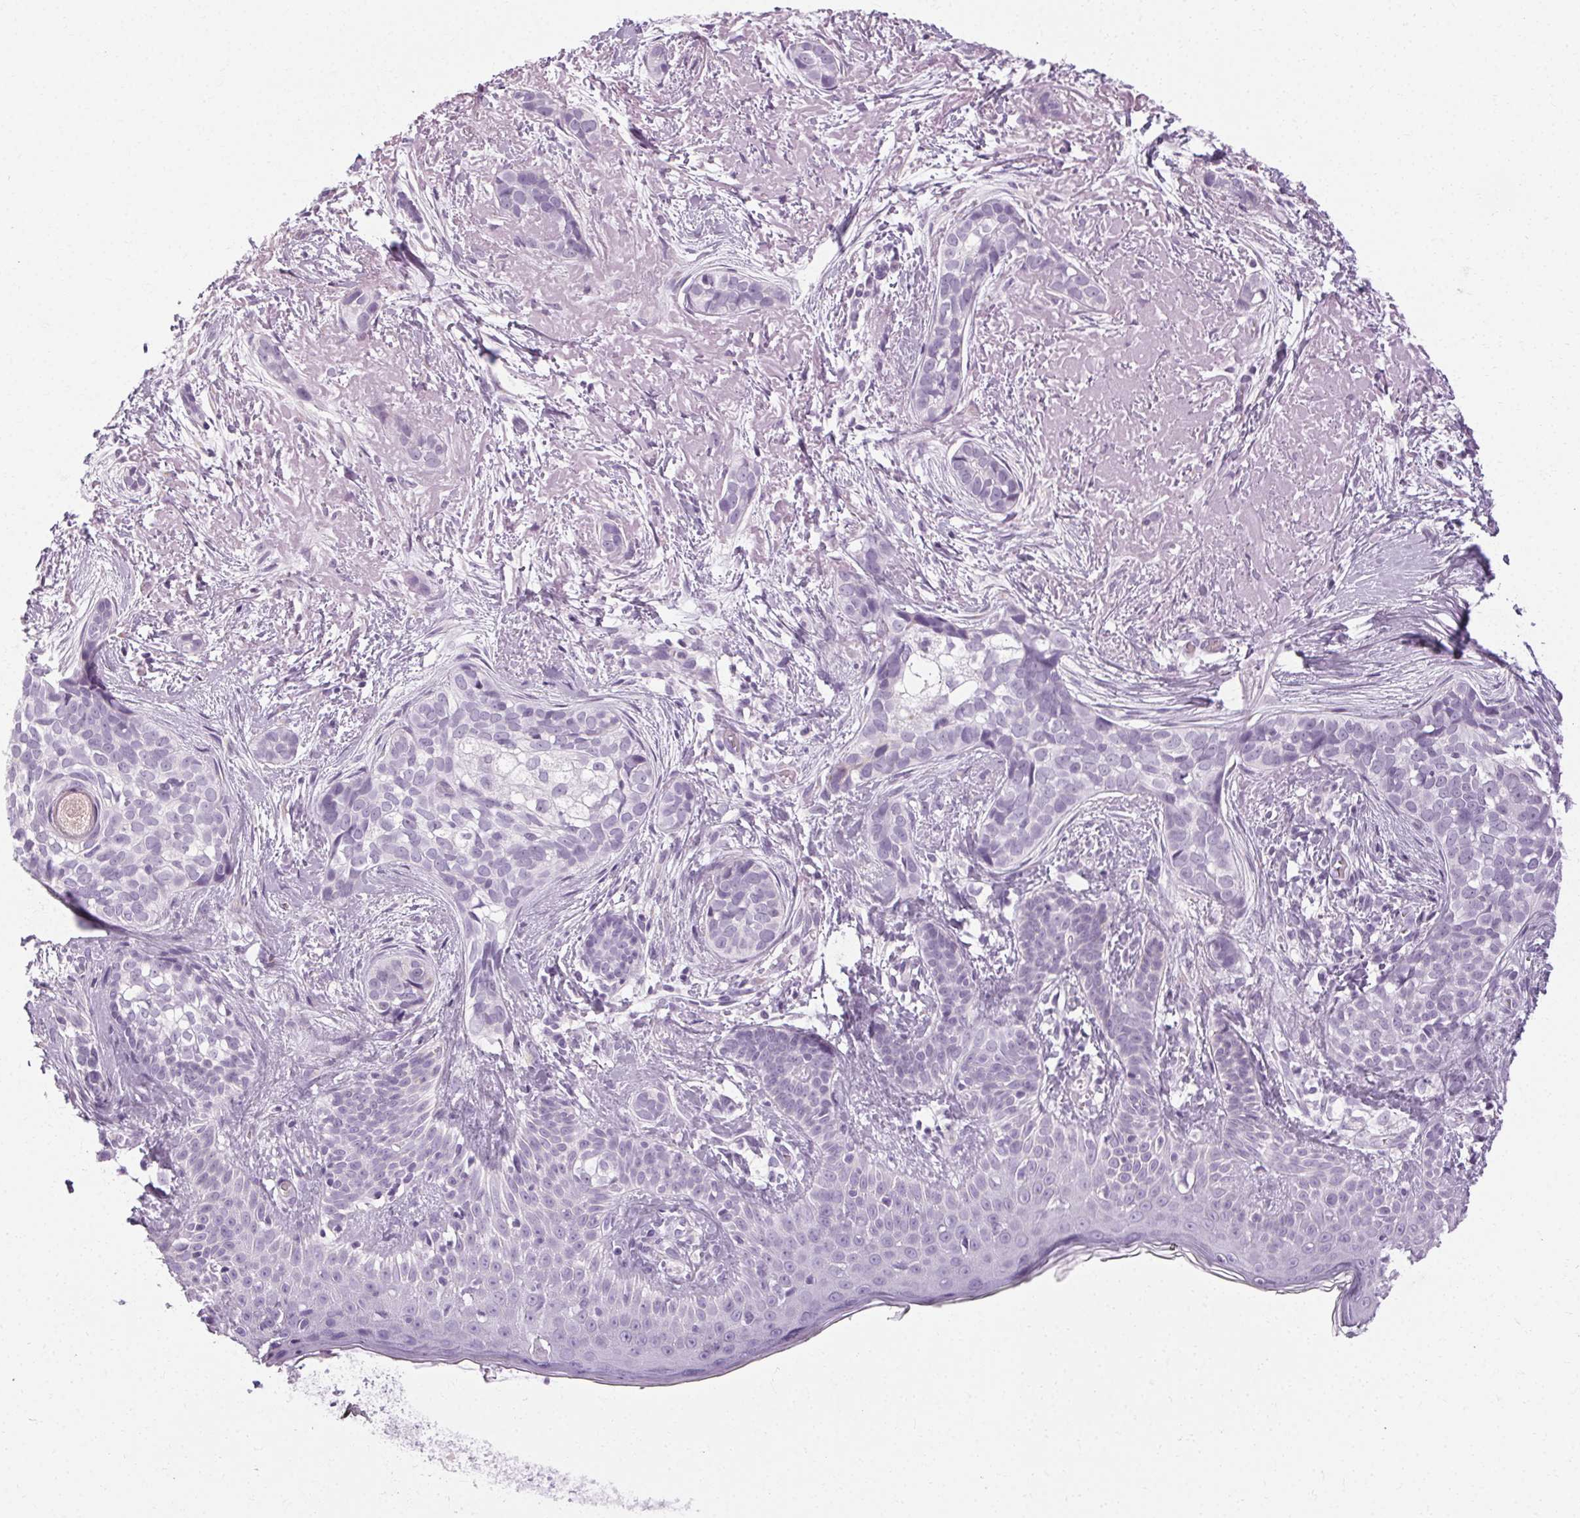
{"staining": {"intensity": "negative", "quantity": "none", "location": "none"}, "tissue": "skin cancer", "cell_type": "Tumor cells", "image_type": "cancer", "snomed": [{"axis": "morphology", "description": "Basal cell carcinoma"}, {"axis": "topography", "description": "Skin"}], "caption": "The photomicrograph exhibits no significant expression in tumor cells of skin basal cell carcinoma.", "gene": "POMC", "patient": {"sex": "male", "age": 87}}